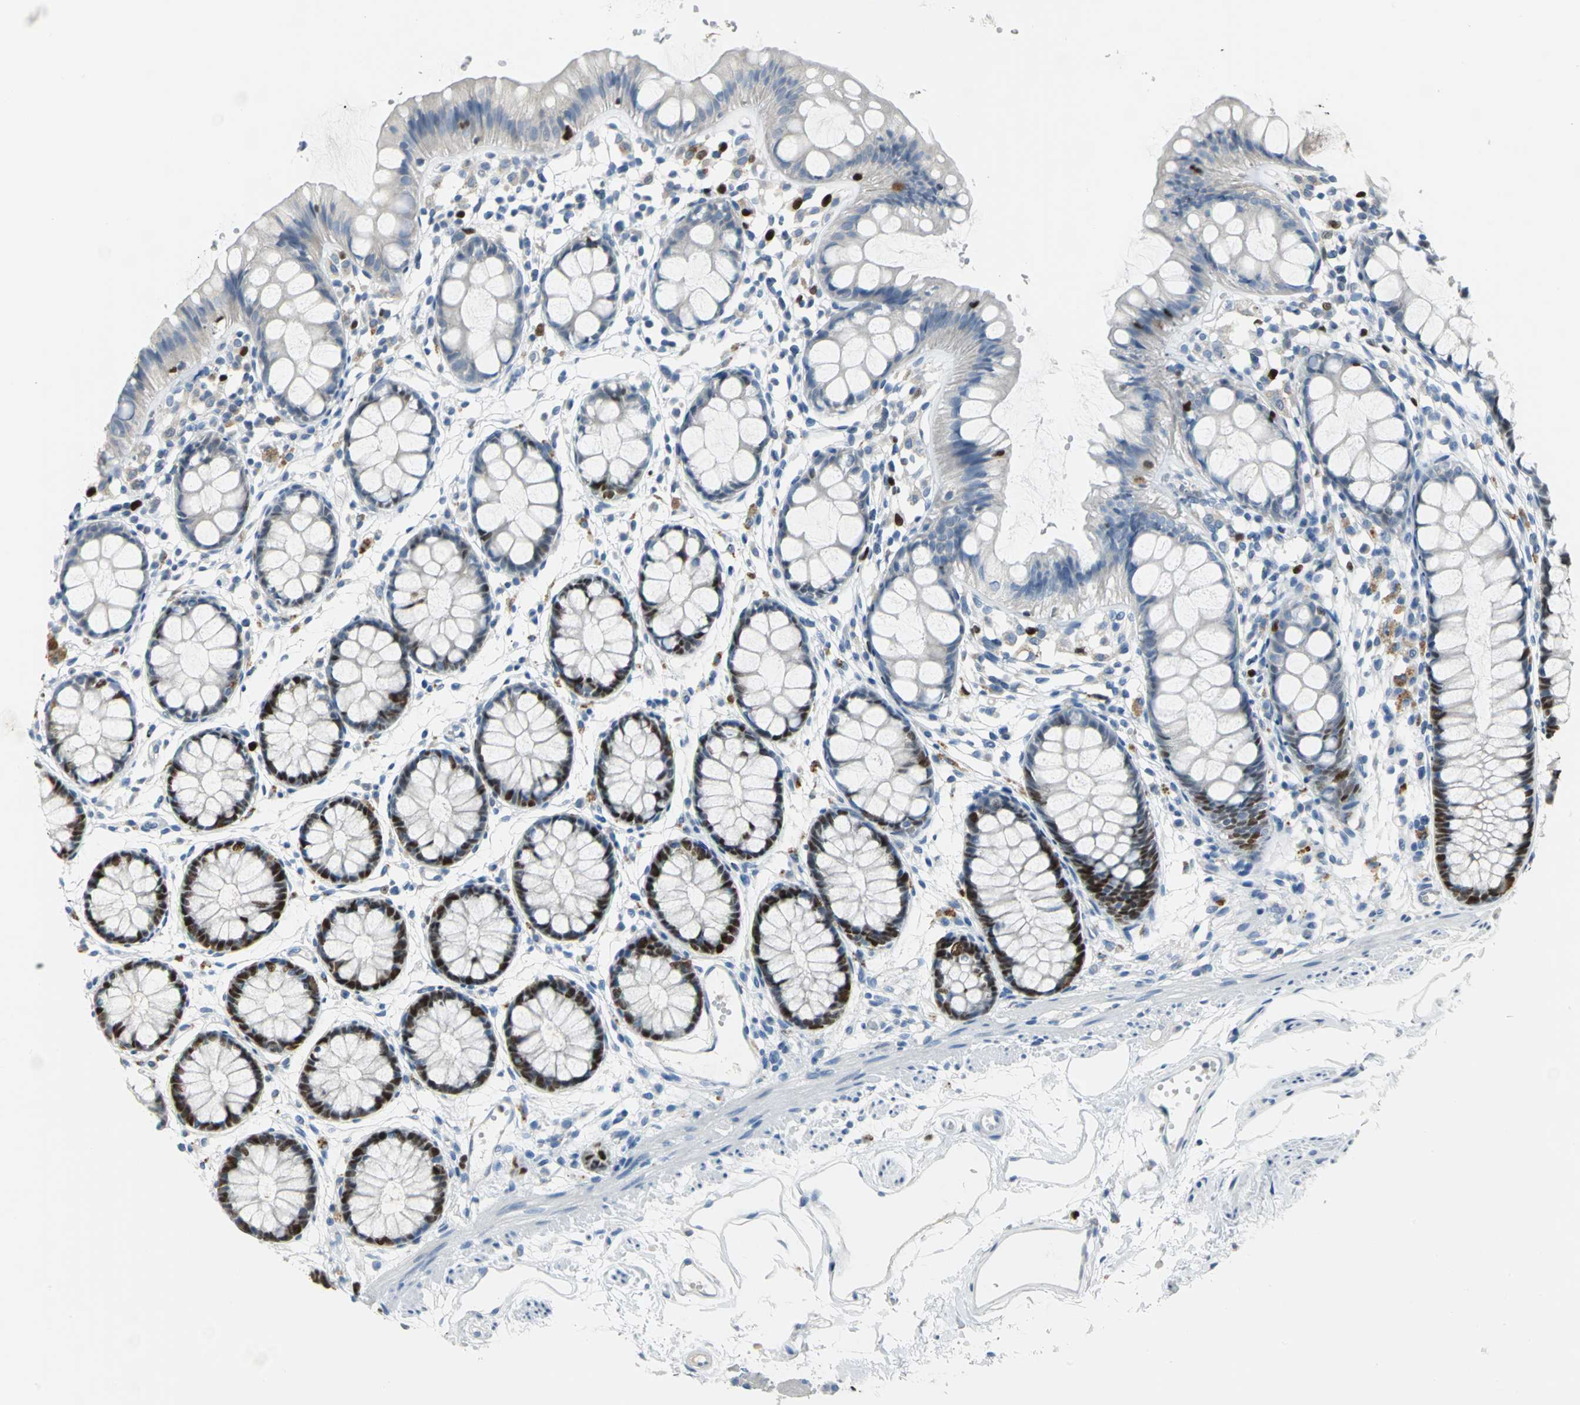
{"staining": {"intensity": "strong", "quantity": "25%-75%", "location": "nuclear"}, "tissue": "rectum", "cell_type": "Glandular cells", "image_type": "normal", "snomed": [{"axis": "morphology", "description": "Normal tissue, NOS"}, {"axis": "topography", "description": "Rectum"}], "caption": "Normal rectum shows strong nuclear staining in approximately 25%-75% of glandular cells, visualized by immunohistochemistry.", "gene": "MCM4", "patient": {"sex": "female", "age": 66}}